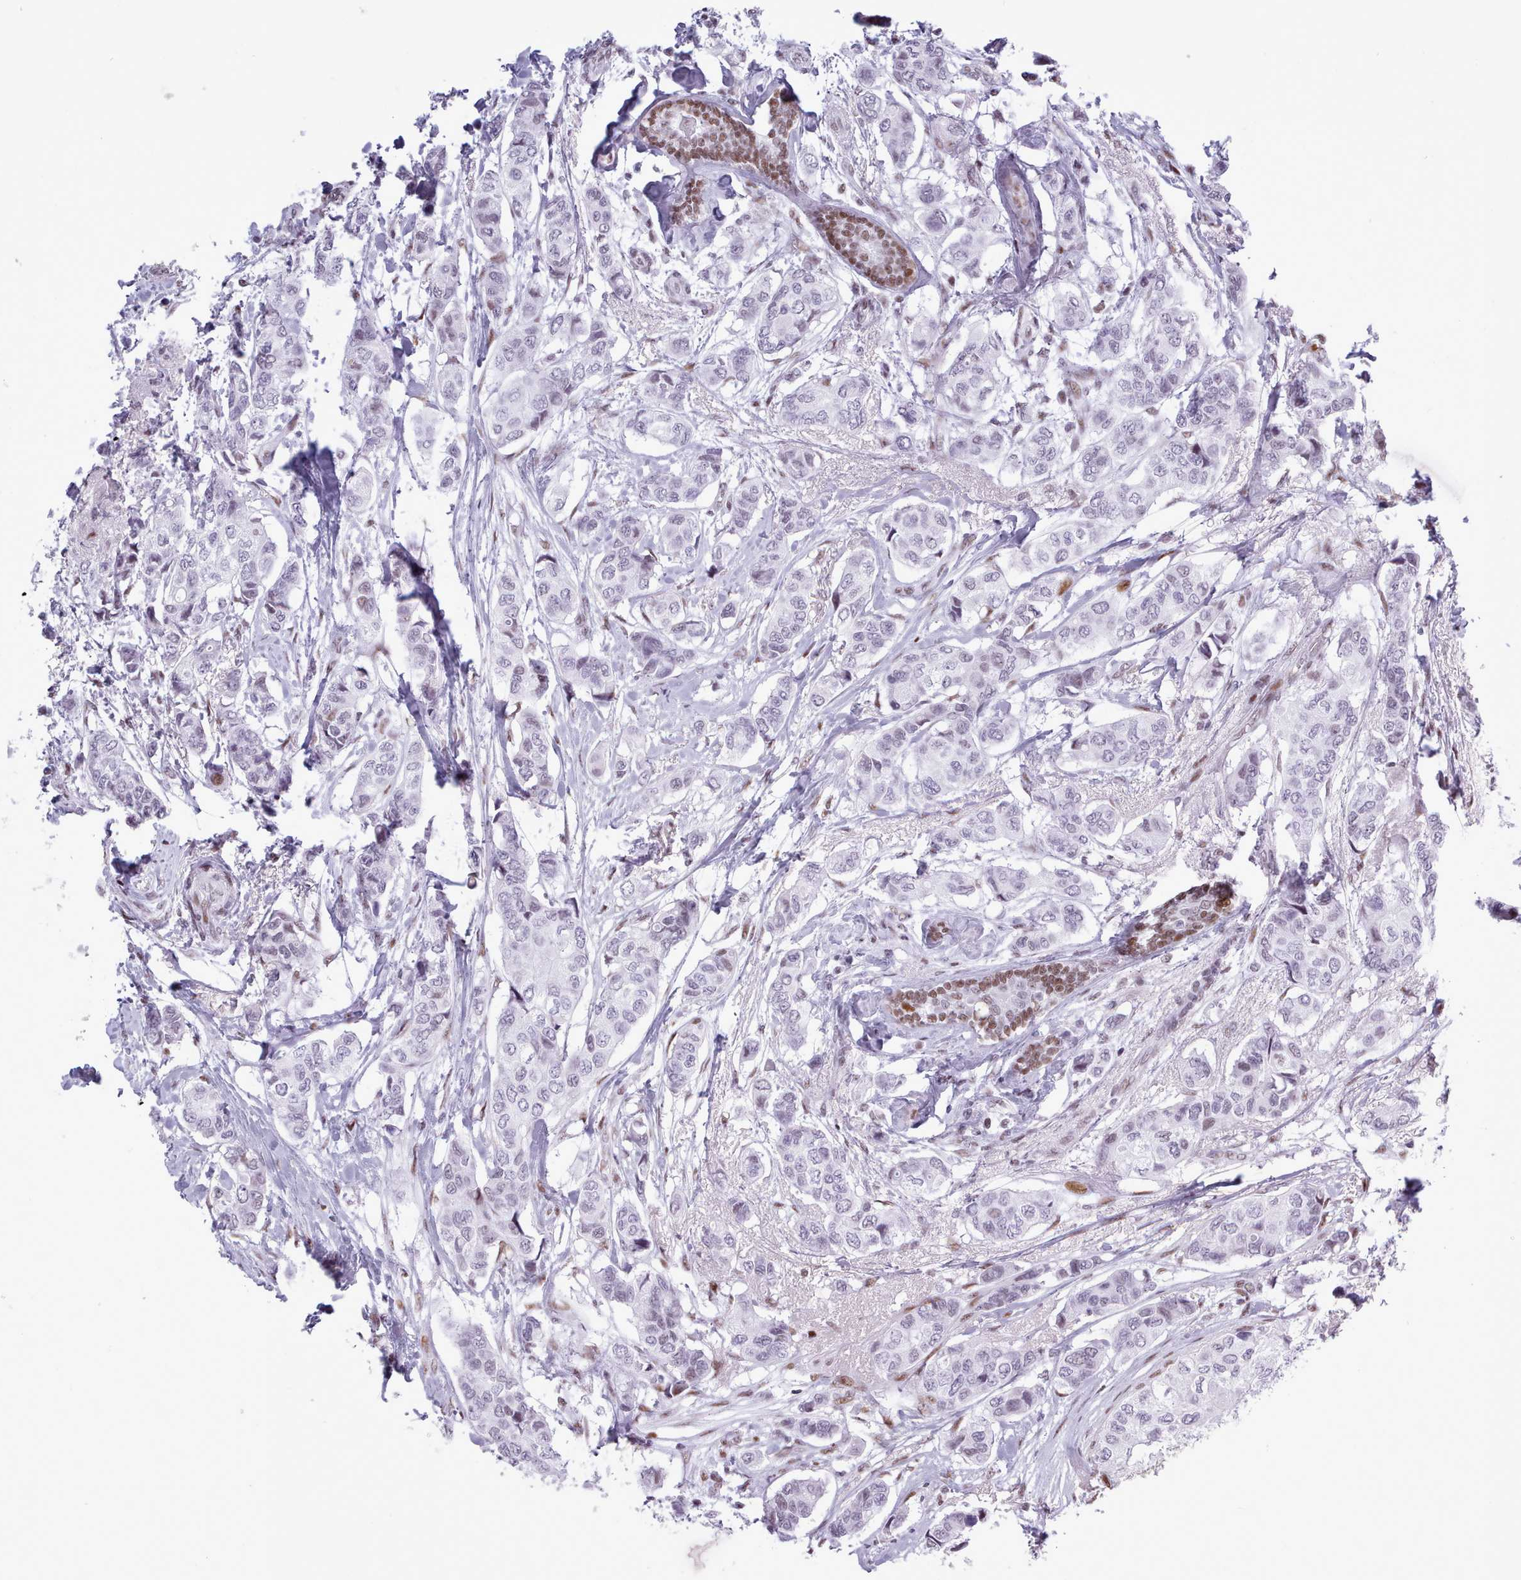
{"staining": {"intensity": "weak", "quantity": "<25%", "location": "nuclear"}, "tissue": "breast cancer", "cell_type": "Tumor cells", "image_type": "cancer", "snomed": [{"axis": "morphology", "description": "Lobular carcinoma"}, {"axis": "topography", "description": "Breast"}], "caption": "Immunohistochemical staining of lobular carcinoma (breast) displays no significant staining in tumor cells.", "gene": "SRSF4", "patient": {"sex": "female", "age": 51}}